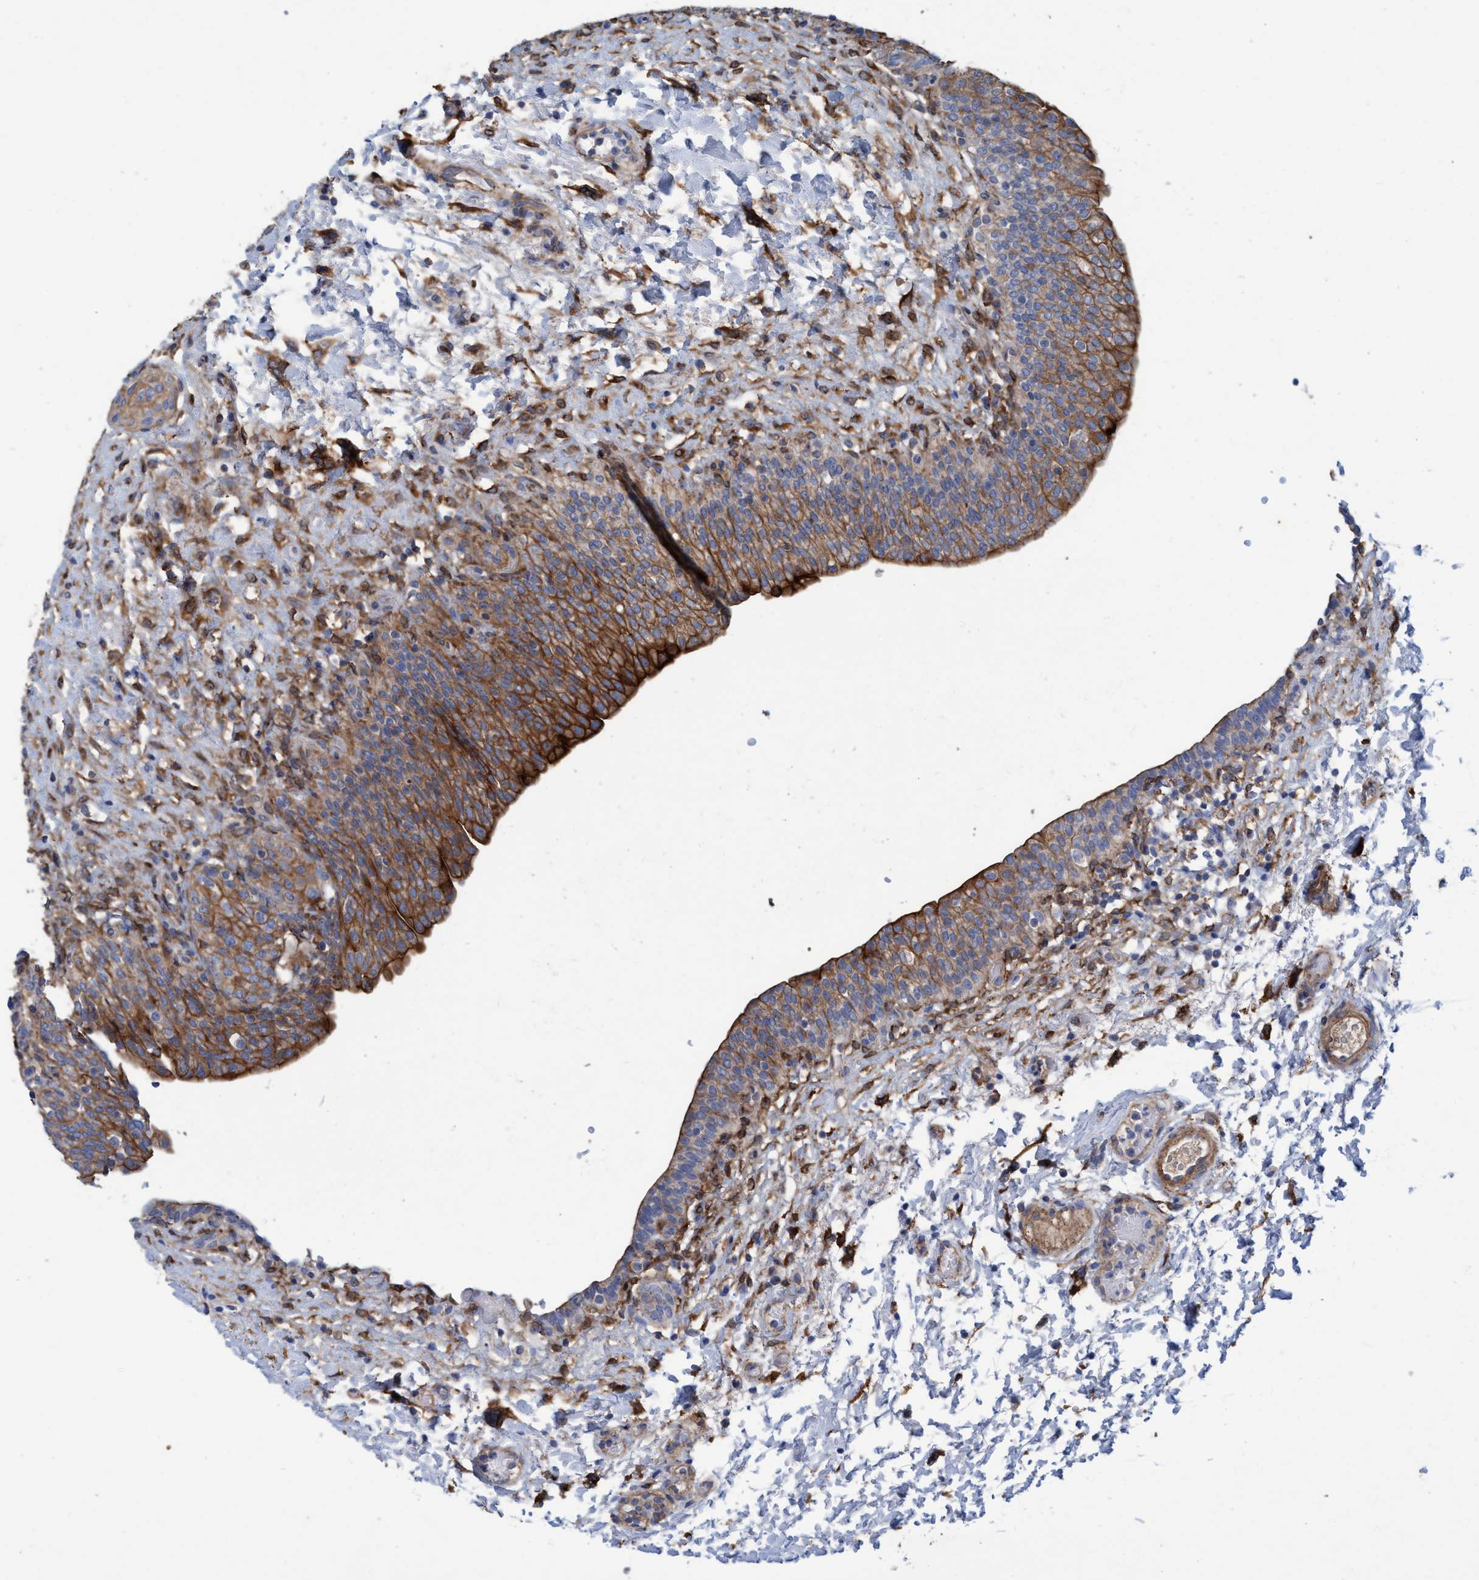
{"staining": {"intensity": "moderate", "quantity": ">75%", "location": "cytoplasmic/membranous"}, "tissue": "urinary bladder", "cell_type": "Urothelial cells", "image_type": "normal", "snomed": [{"axis": "morphology", "description": "Normal tissue, NOS"}, {"axis": "topography", "description": "Urinary bladder"}], "caption": "Protein expression analysis of unremarkable human urinary bladder reveals moderate cytoplasmic/membranous positivity in about >75% of urothelial cells. The staining is performed using DAB (3,3'-diaminobenzidine) brown chromogen to label protein expression. The nuclei are counter-stained blue using hematoxylin.", "gene": "GULP1", "patient": {"sex": "male", "age": 55}}